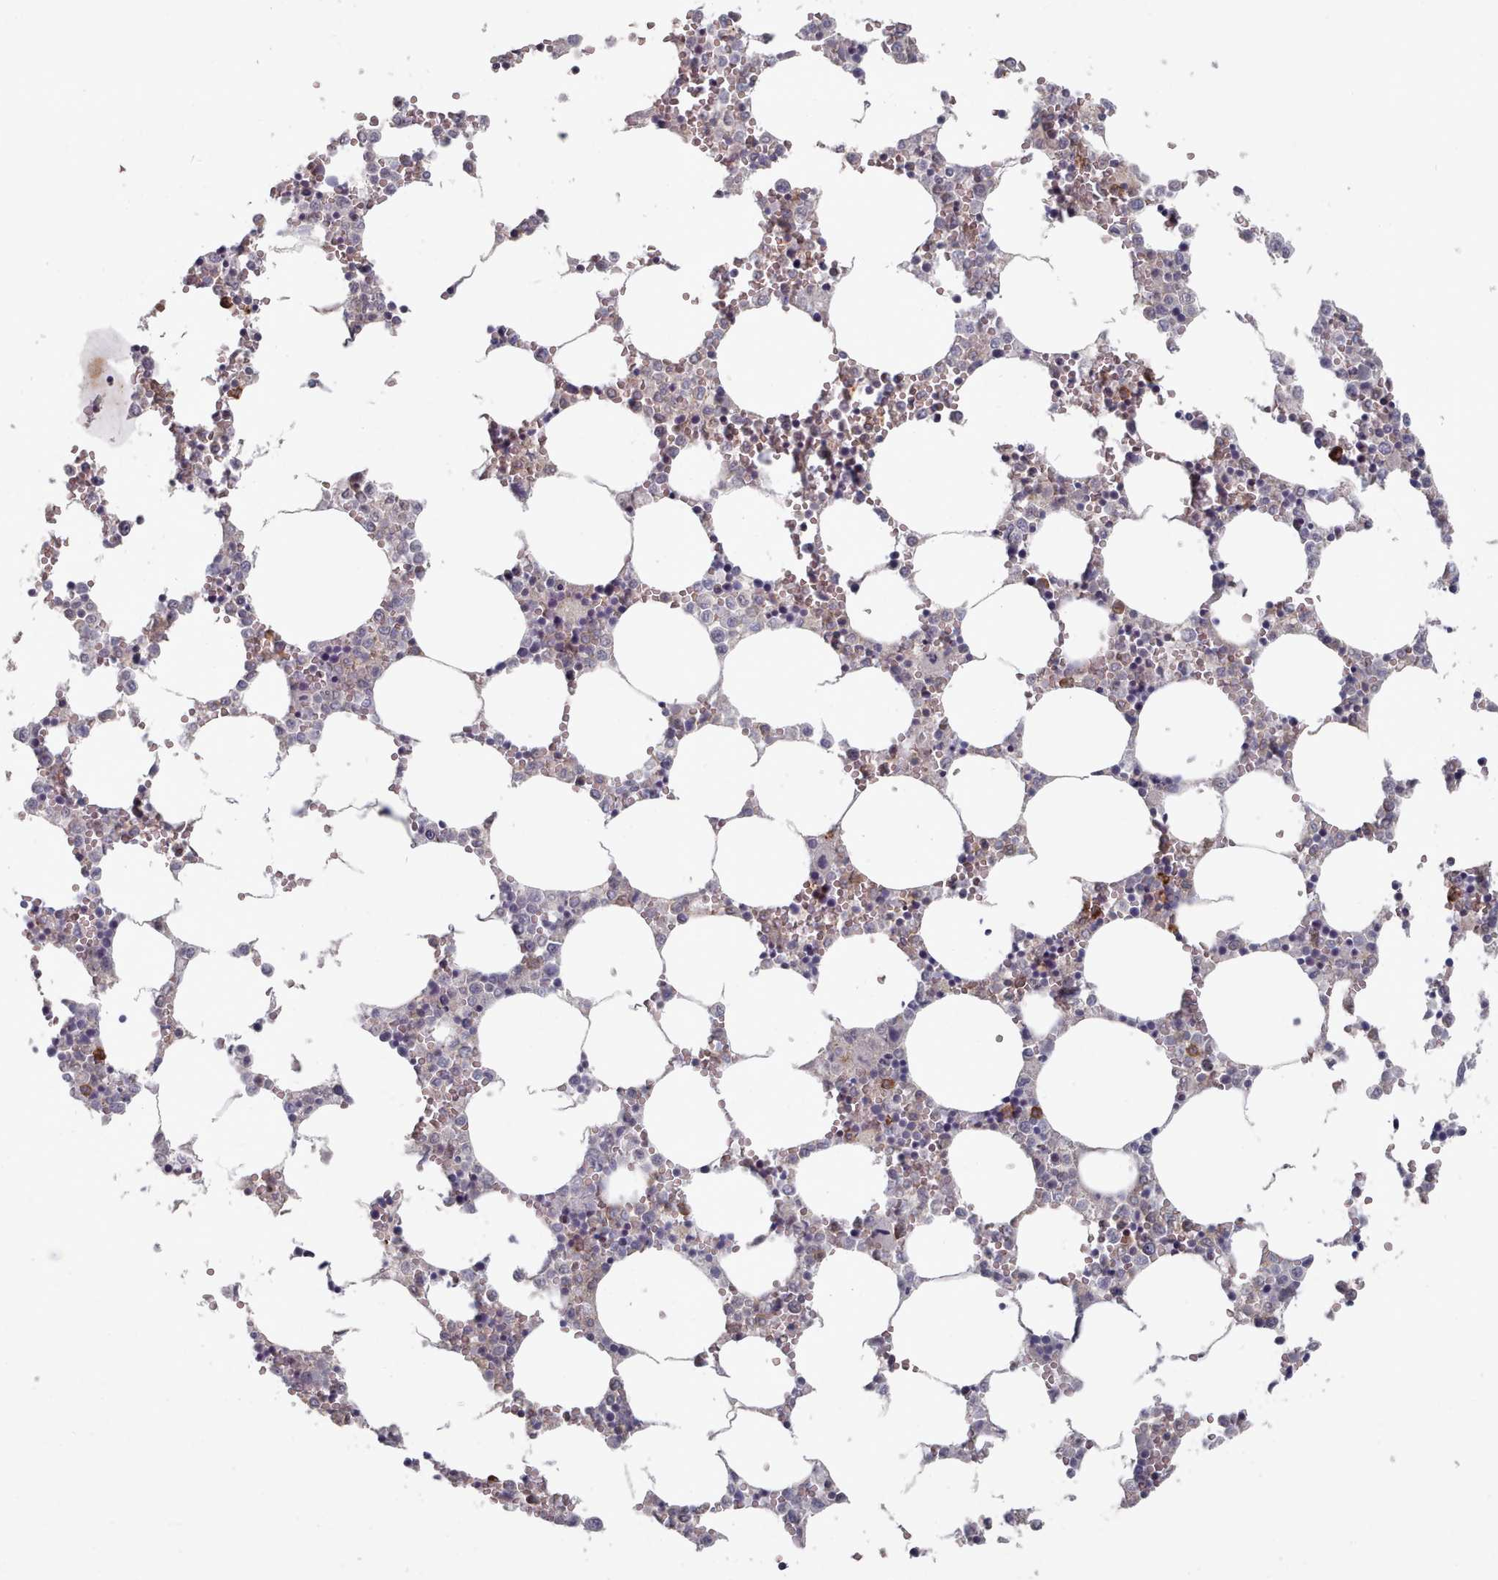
{"staining": {"intensity": "moderate", "quantity": "<25%", "location": "cytoplasmic/membranous"}, "tissue": "bone marrow", "cell_type": "Hematopoietic cells", "image_type": "normal", "snomed": [{"axis": "morphology", "description": "Normal tissue, NOS"}, {"axis": "topography", "description": "Bone marrow"}], "caption": "The histopathology image reveals immunohistochemical staining of unremarkable bone marrow. There is moderate cytoplasmic/membranous positivity is seen in about <25% of hematopoietic cells.", "gene": "COL8A2", "patient": {"sex": "female", "age": 64}}